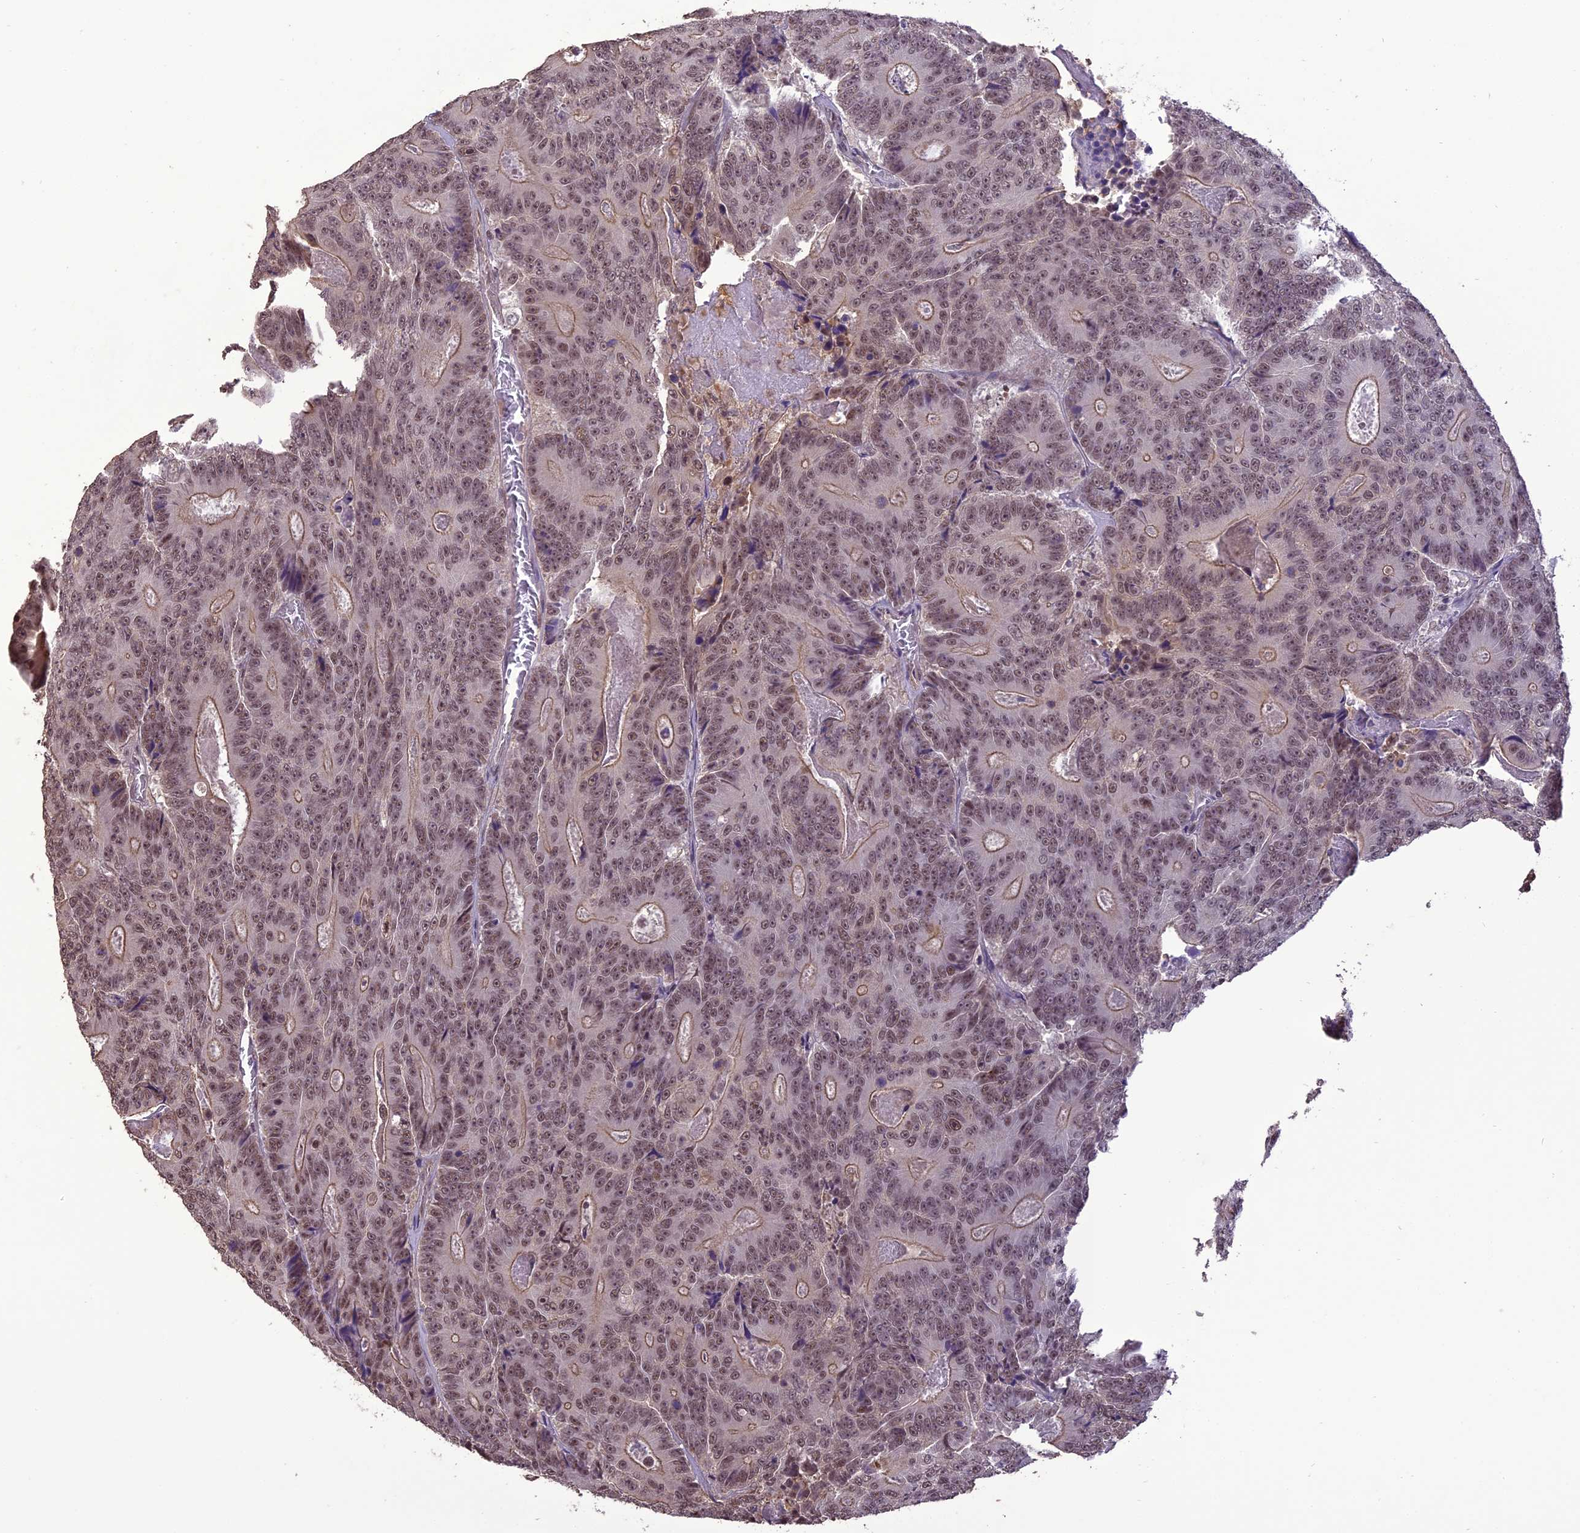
{"staining": {"intensity": "moderate", "quantity": ">75%", "location": "cytoplasmic/membranous,nuclear"}, "tissue": "colorectal cancer", "cell_type": "Tumor cells", "image_type": "cancer", "snomed": [{"axis": "morphology", "description": "Adenocarcinoma, NOS"}, {"axis": "topography", "description": "Colon"}], "caption": "Immunohistochemistry micrograph of human adenocarcinoma (colorectal) stained for a protein (brown), which exhibits medium levels of moderate cytoplasmic/membranous and nuclear positivity in about >75% of tumor cells.", "gene": "TIGD7", "patient": {"sex": "male", "age": 83}}